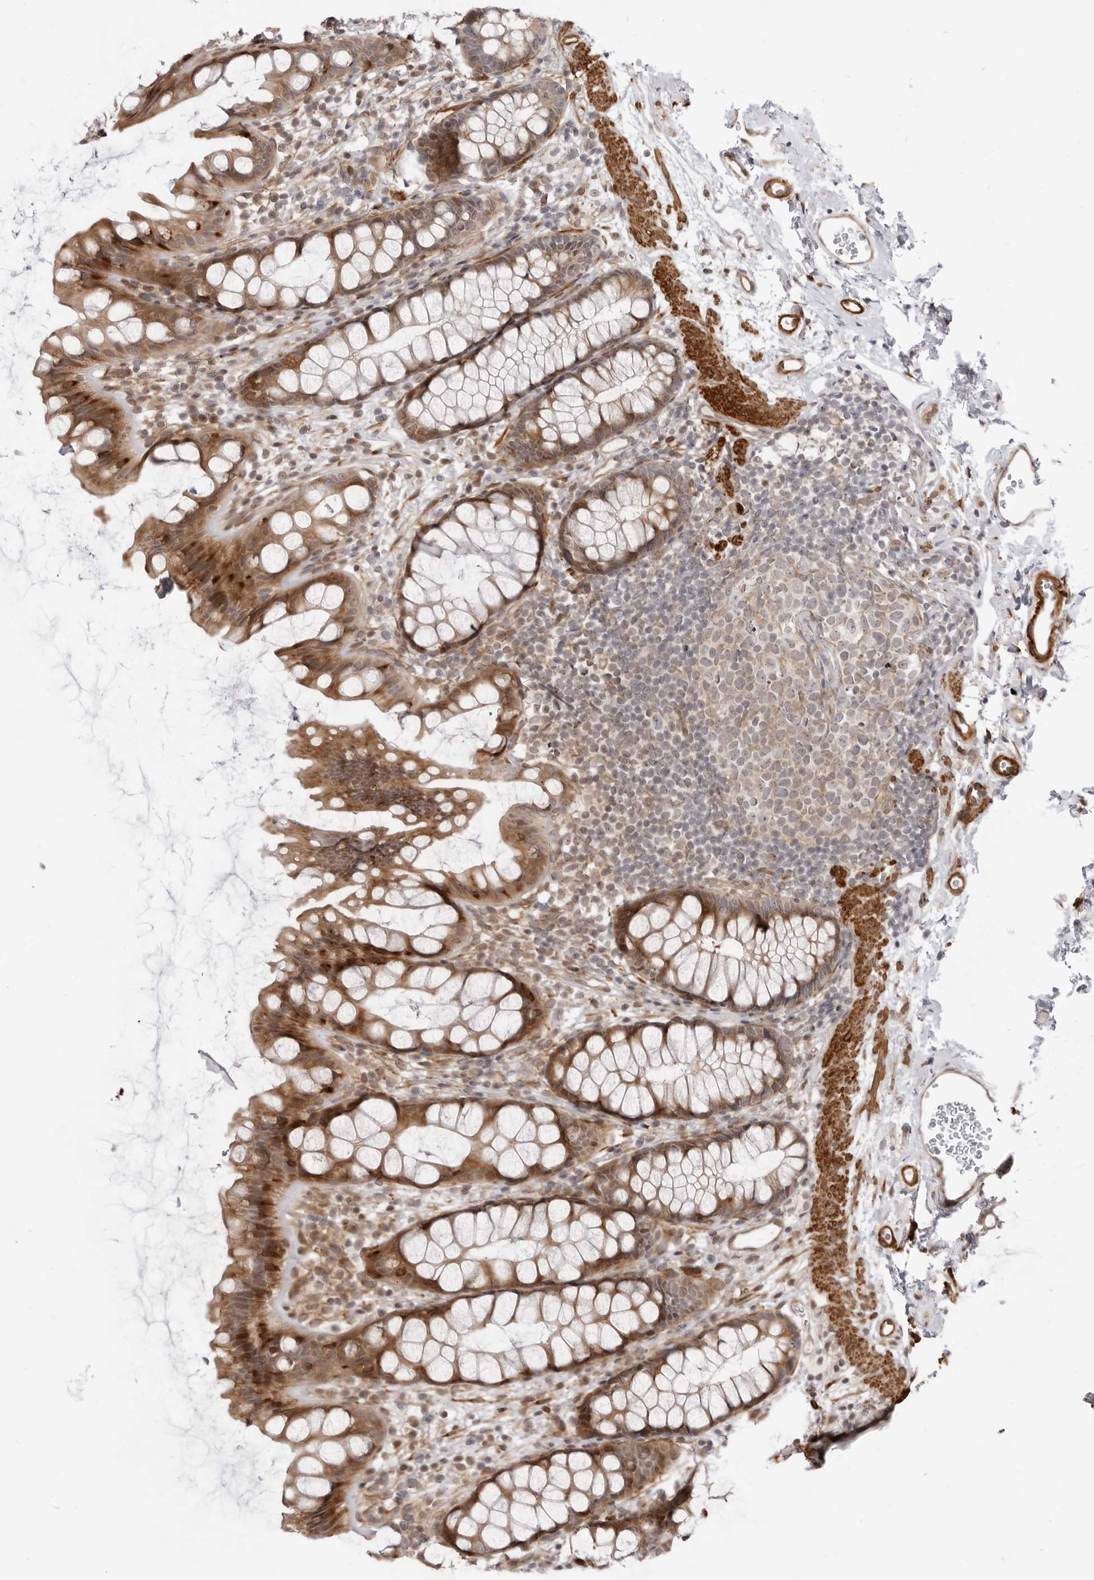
{"staining": {"intensity": "moderate", "quantity": ">75%", "location": "cytoplasmic/membranous"}, "tissue": "rectum", "cell_type": "Glandular cells", "image_type": "normal", "snomed": [{"axis": "morphology", "description": "Normal tissue, NOS"}, {"axis": "topography", "description": "Rectum"}], "caption": "Rectum stained with DAB IHC displays medium levels of moderate cytoplasmic/membranous positivity in about >75% of glandular cells. (brown staining indicates protein expression, while blue staining denotes nuclei).", "gene": "SRGAP2", "patient": {"sex": "female", "age": 65}}